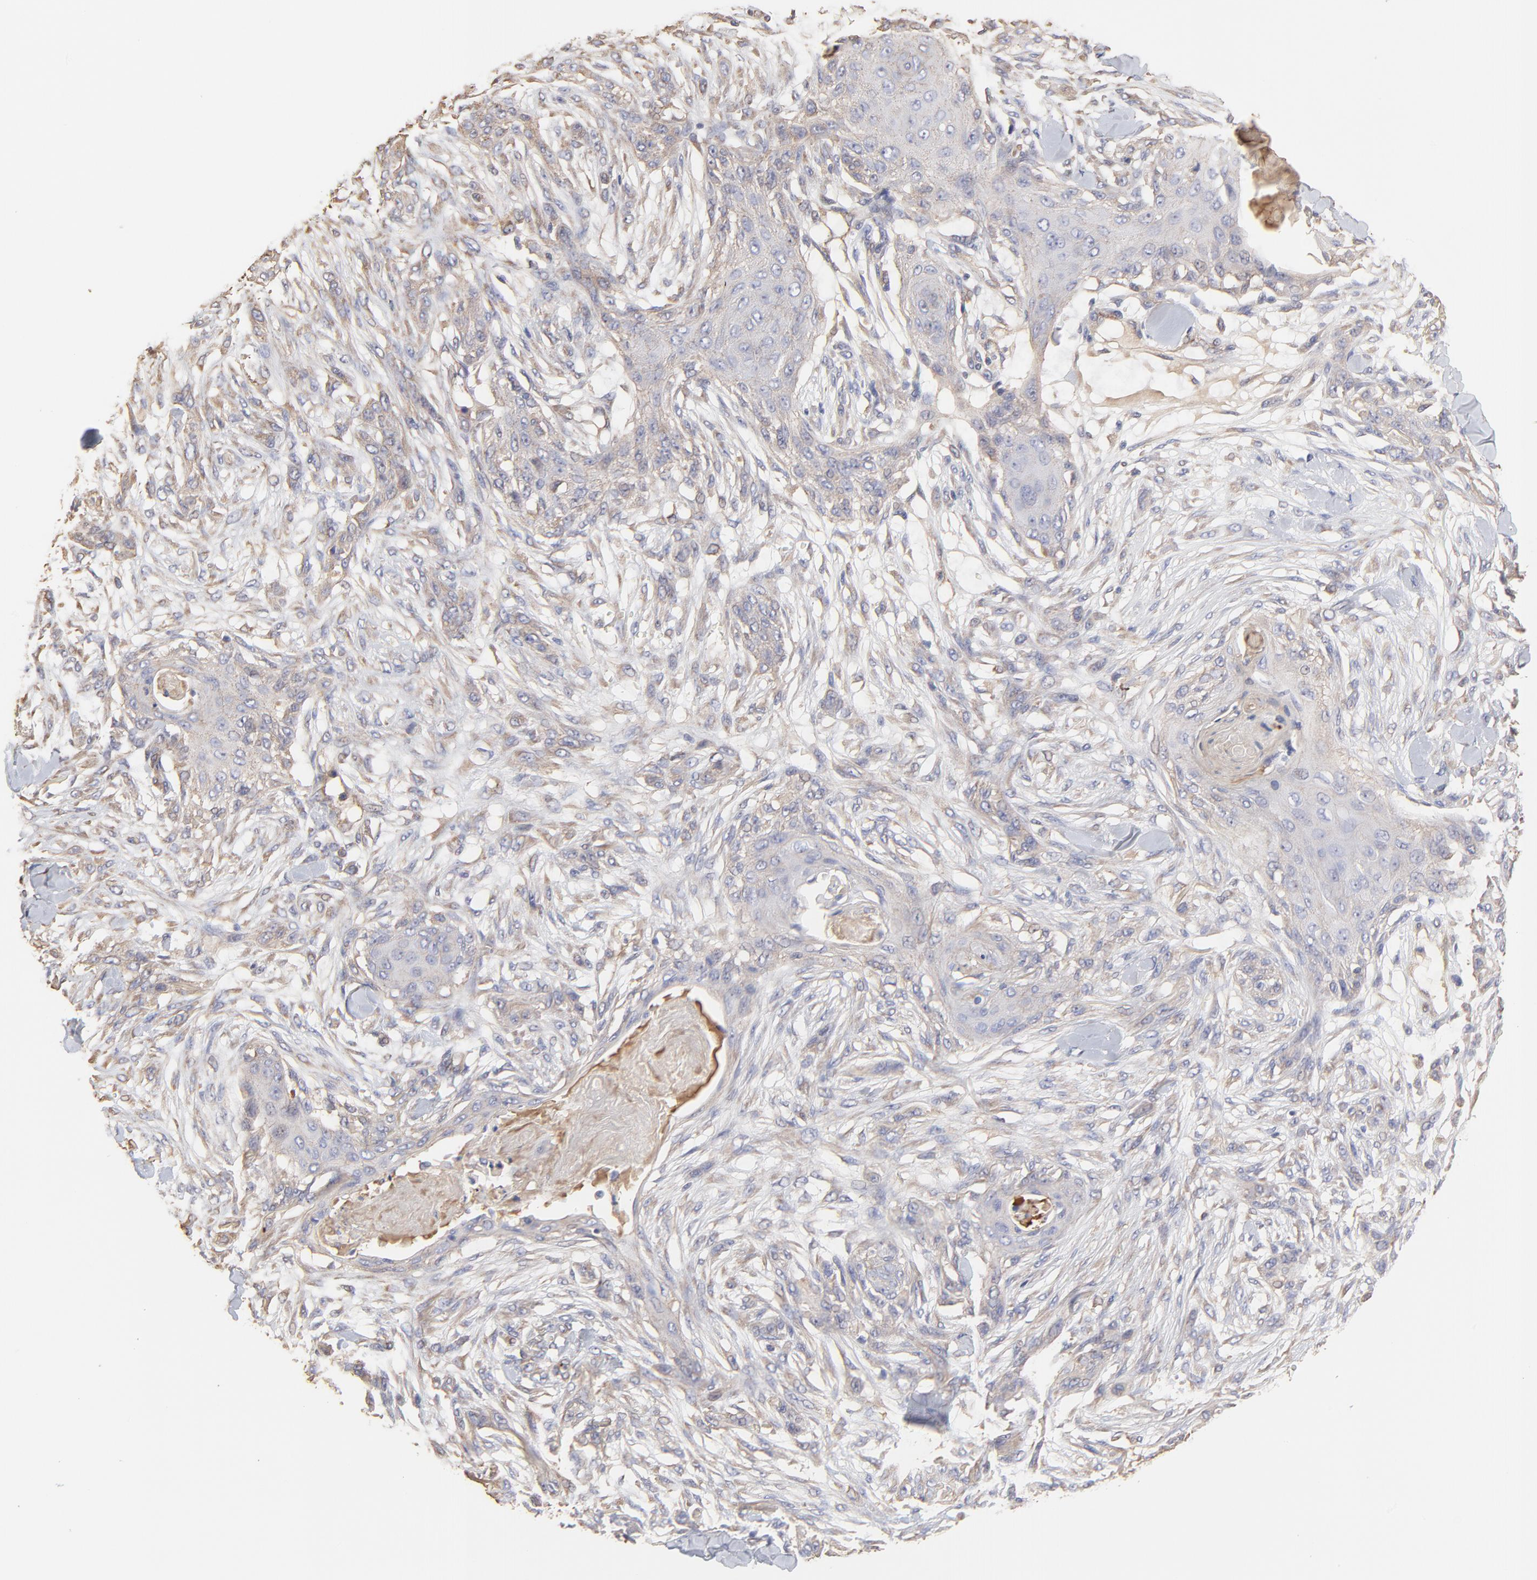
{"staining": {"intensity": "weak", "quantity": "25%-75%", "location": "cytoplasmic/membranous"}, "tissue": "skin cancer", "cell_type": "Tumor cells", "image_type": "cancer", "snomed": [{"axis": "morphology", "description": "Squamous cell carcinoma, NOS"}, {"axis": "topography", "description": "Skin"}], "caption": "Immunohistochemistry image of neoplastic tissue: skin squamous cell carcinoma stained using immunohistochemistry (IHC) reveals low levels of weak protein expression localized specifically in the cytoplasmic/membranous of tumor cells, appearing as a cytoplasmic/membranous brown color.", "gene": "LRCH2", "patient": {"sex": "female", "age": 59}}